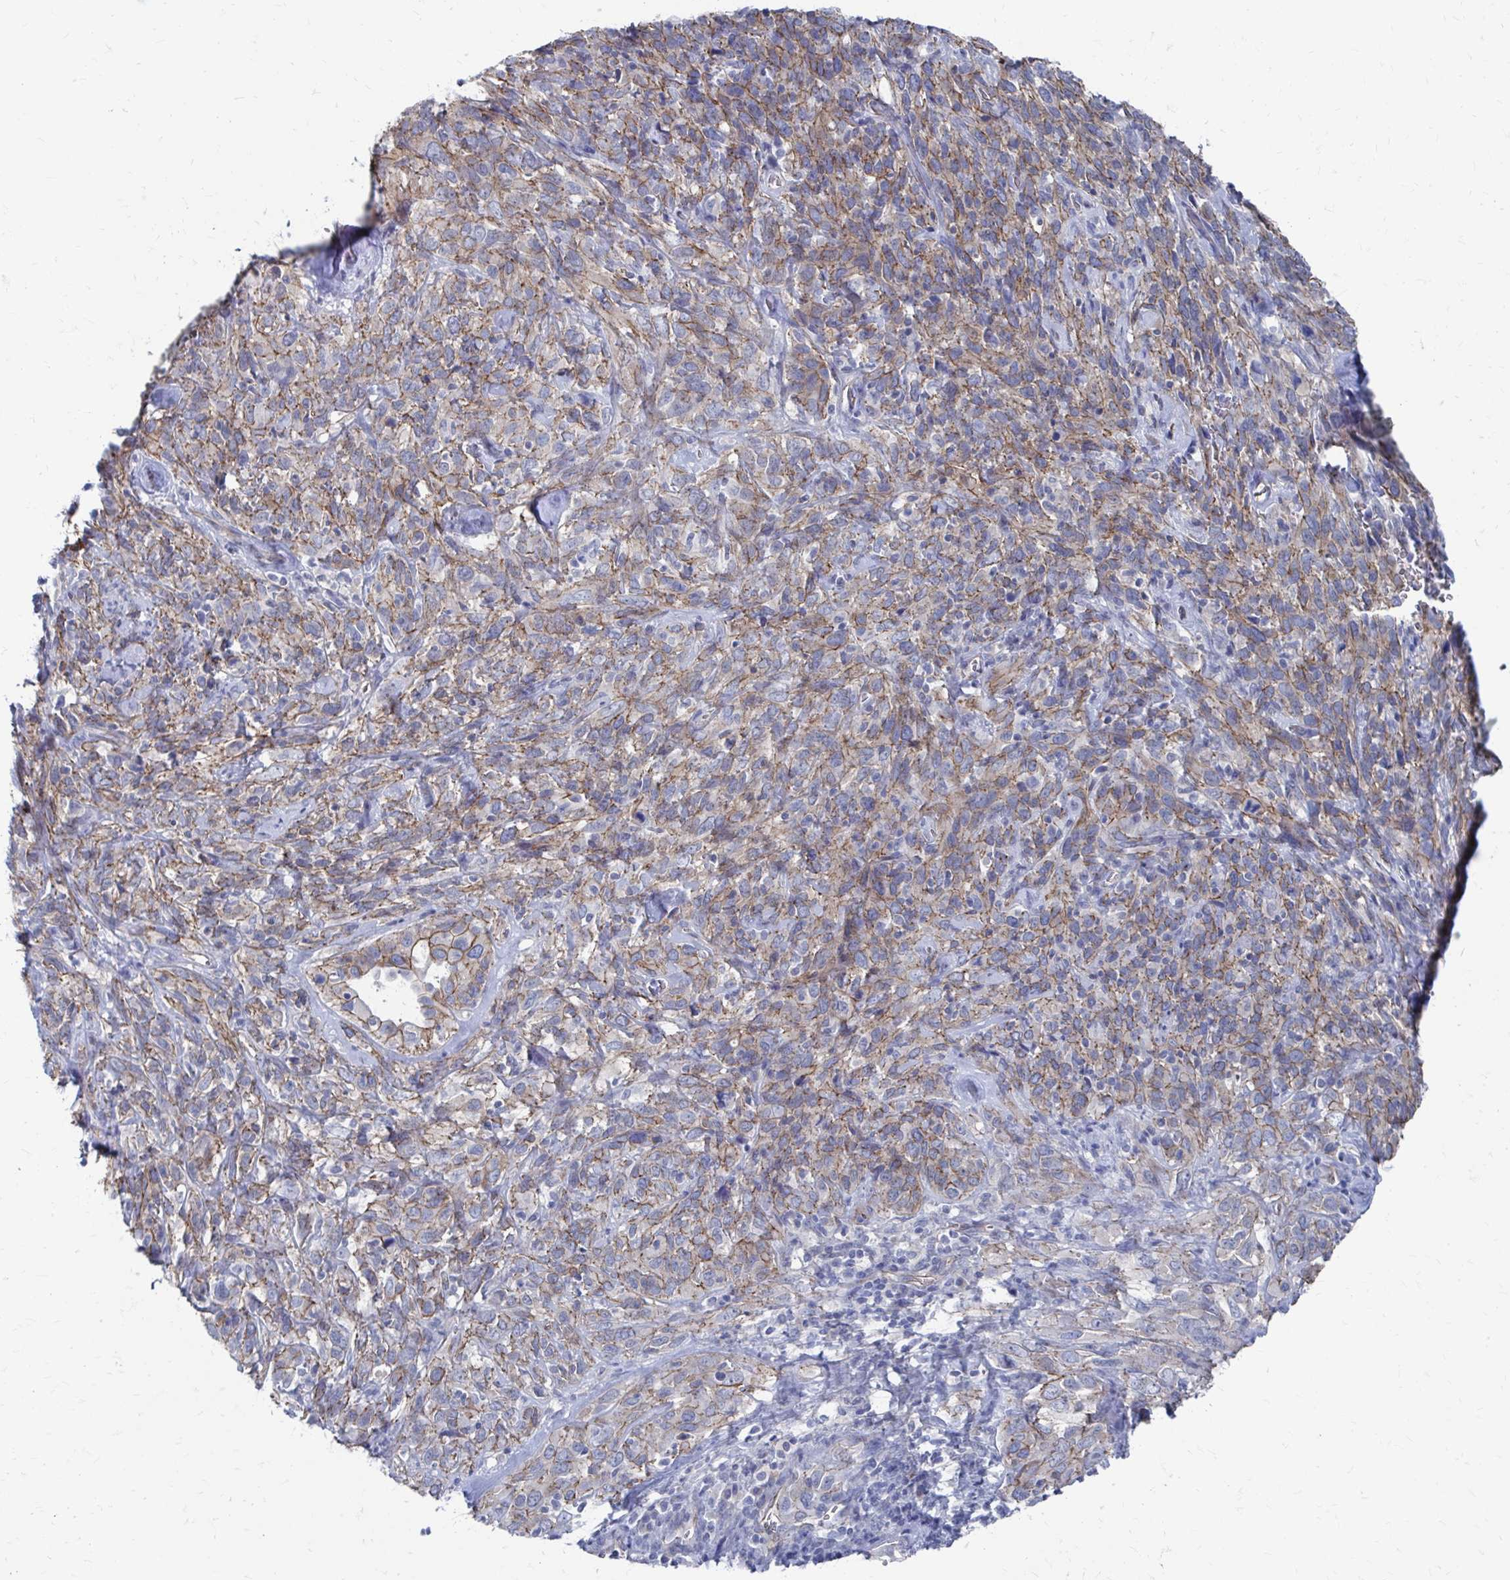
{"staining": {"intensity": "moderate", "quantity": ">75%", "location": "cytoplasmic/membranous"}, "tissue": "cervical cancer", "cell_type": "Tumor cells", "image_type": "cancer", "snomed": [{"axis": "morphology", "description": "Normal tissue, NOS"}, {"axis": "morphology", "description": "Squamous cell carcinoma, NOS"}, {"axis": "topography", "description": "Cervix"}], "caption": "High-magnification brightfield microscopy of cervical squamous cell carcinoma stained with DAB (brown) and counterstained with hematoxylin (blue). tumor cells exhibit moderate cytoplasmic/membranous positivity is present in approximately>75% of cells. (DAB (3,3'-diaminobenzidine) IHC with brightfield microscopy, high magnification).", "gene": "PLEKHG7", "patient": {"sex": "female", "age": 51}}